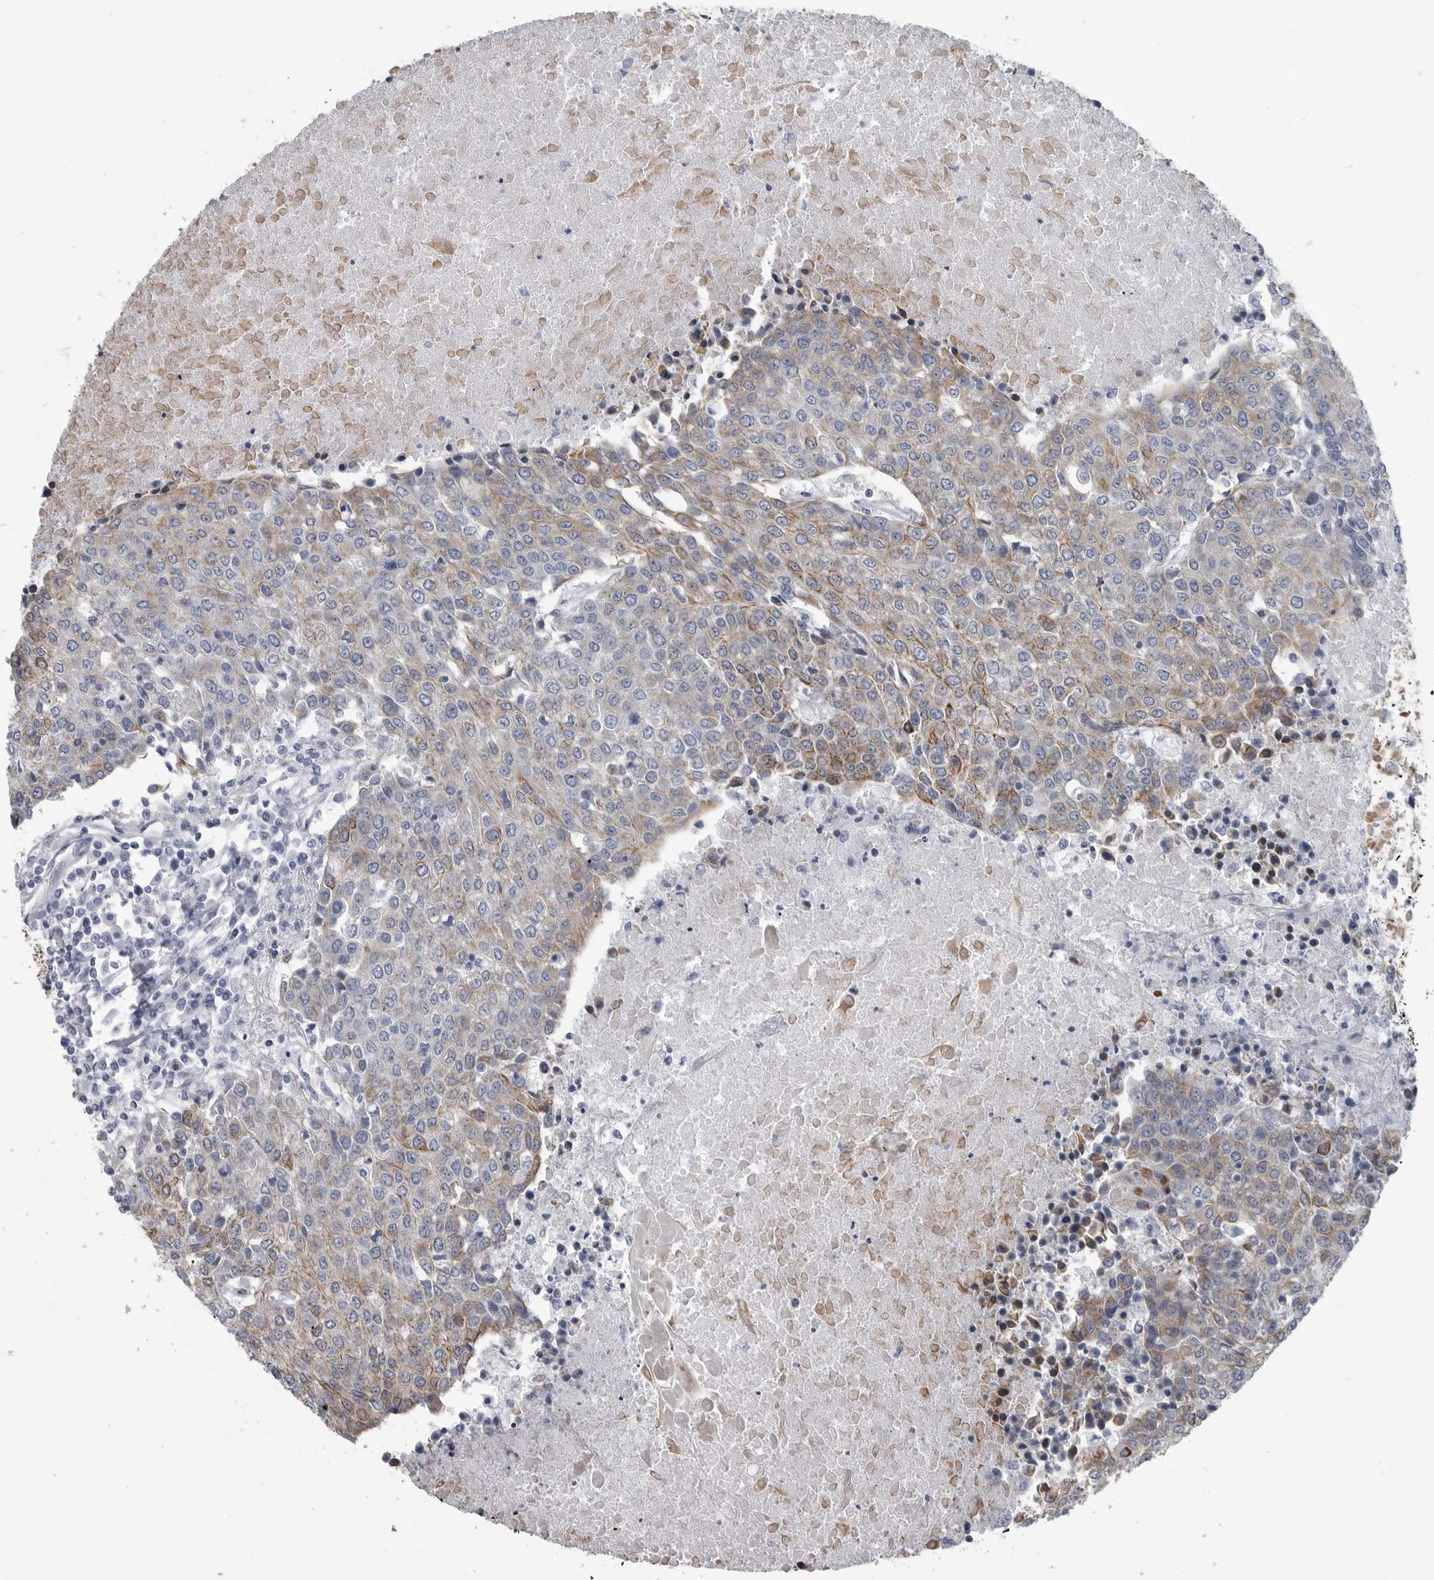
{"staining": {"intensity": "weak", "quantity": "25%-75%", "location": "cytoplasmic/membranous"}, "tissue": "urothelial cancer", "cell_type": "Tumor cells", "image_type": "cancer", "snomed": [{"axis": "morphology", "description": "Urothelial carcinoma, High grade"}, {"axis": "topography", "description": "Urinary bladder"}], "caption": "Immunohistochemistry histopathology image of urothelial carcinoma (high-grade) stained for a protein (brown), which shows low levels of weak cytoplasmic/membranous expression in about 25%-75% of tumor cells.", "gene": "MYOC", "patient": {"sex": "female", "age": 85}}